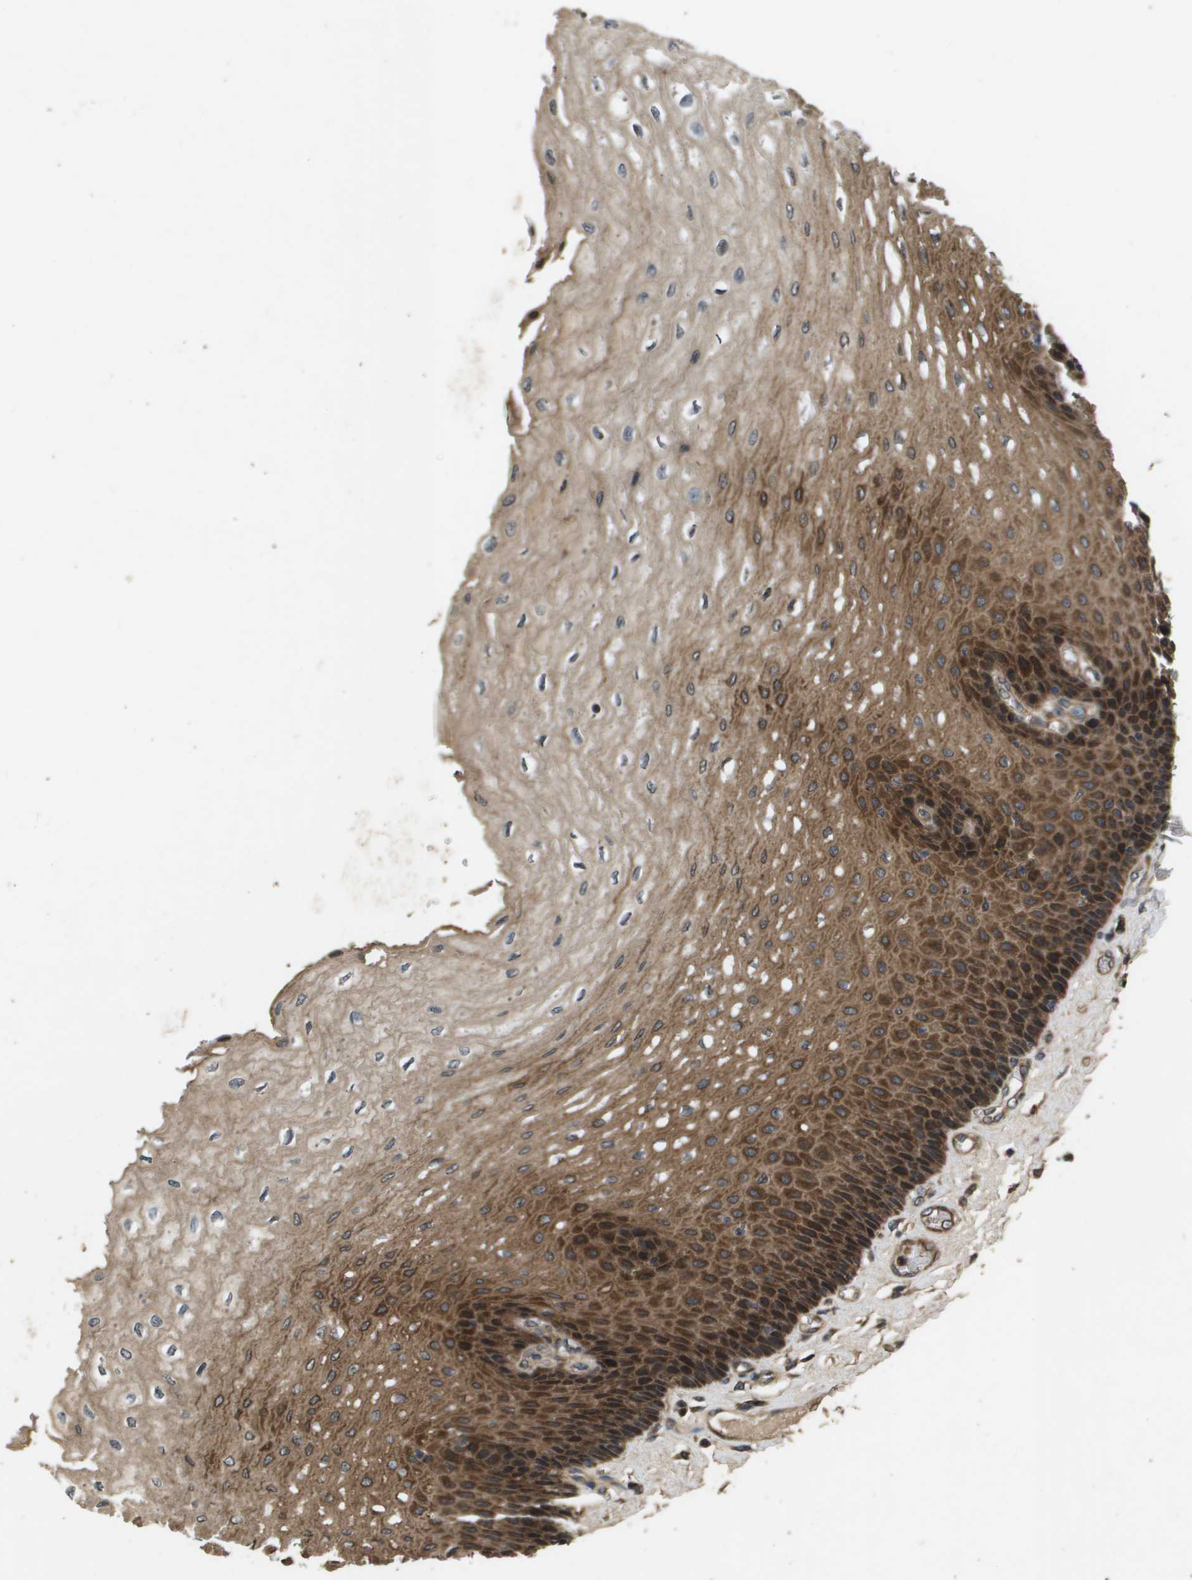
{"staining": {"intensity": "moderate", "quantity": ">75%", "location": "cytoplasmic/membranous,nuclear"}, "tissue": "esophagus", "cell_type": "Squamous epithelial cells", "image_type": "normal", "snomed": [{"axis": "morphology", "description": "Normal tissue, NOS"}, {"axis": "topography", "description": "Esophagus"}], "caption": "Immunohistochemistry of benign esophagus reveals medium levels of moderate cytoplasmic/membranous,nuclear staining in about >75% of squamous epithelial cells.", "gene": "SPTLC1", "patient": {"sex": "female", "age": 72}}